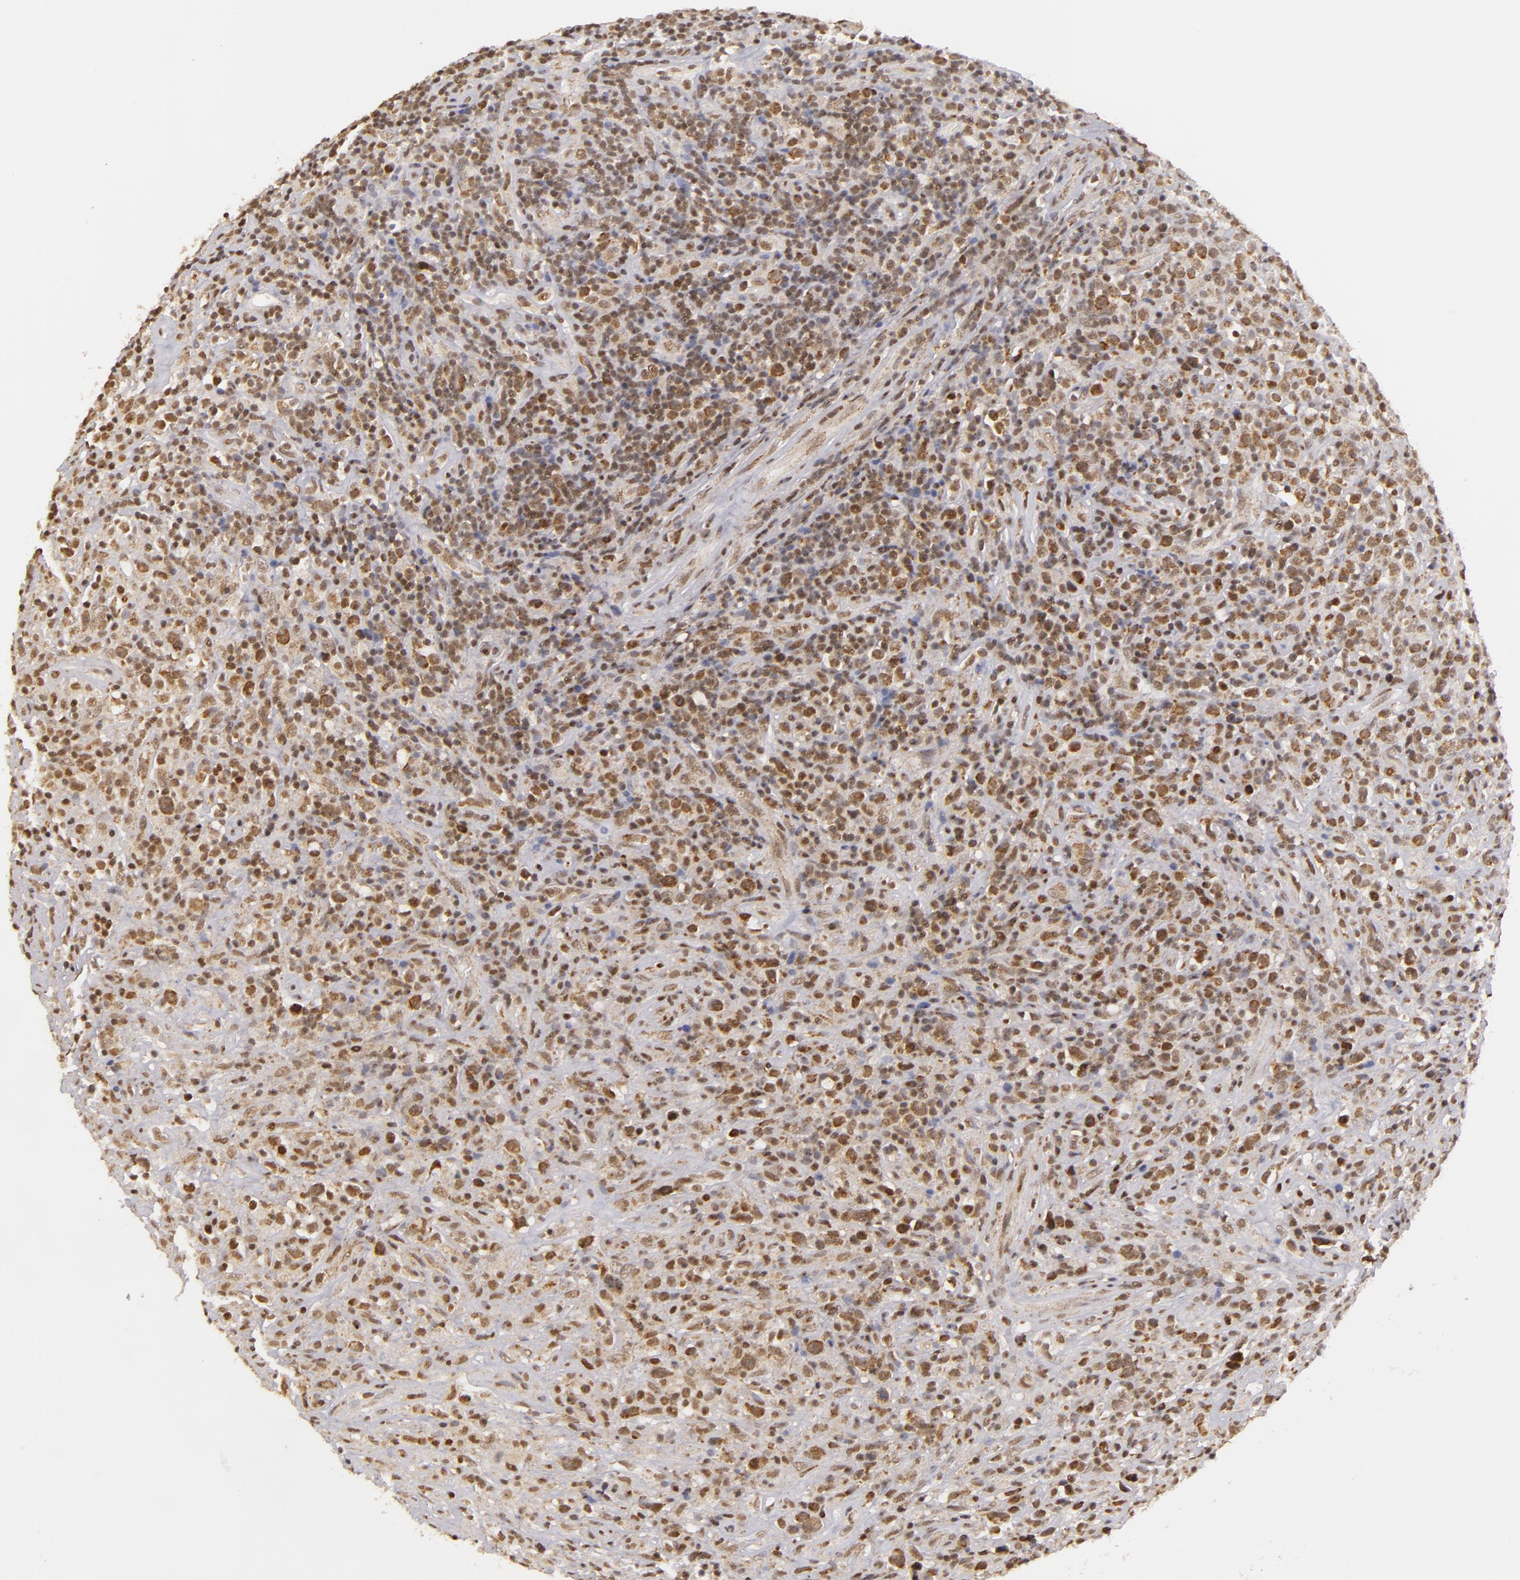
{"staining": {"intensity": "moderate", "quantity": "25%-75%", "location": "nuclear"}, "tissue": "lymphoma", "cell_type": "Tumor cells", "image_type": "cancer", "snomed": [{"axis": "morphology", "description": "Hodgkin's disease, NOS"}, {"axis": "topography", "description": "Lymph node"}], "caption": "An immunohistochemistry image of tumor tissue is shown. Protein staining in brown highlights moderate nuclear positivity in lymphoma within tumor cells. (DAB (3,3'-diaminobenzidine) IHC with brightfield microscopy, high magnification).", "gene": "MXD1", "patient": {"sex": "male", "age": 46}}